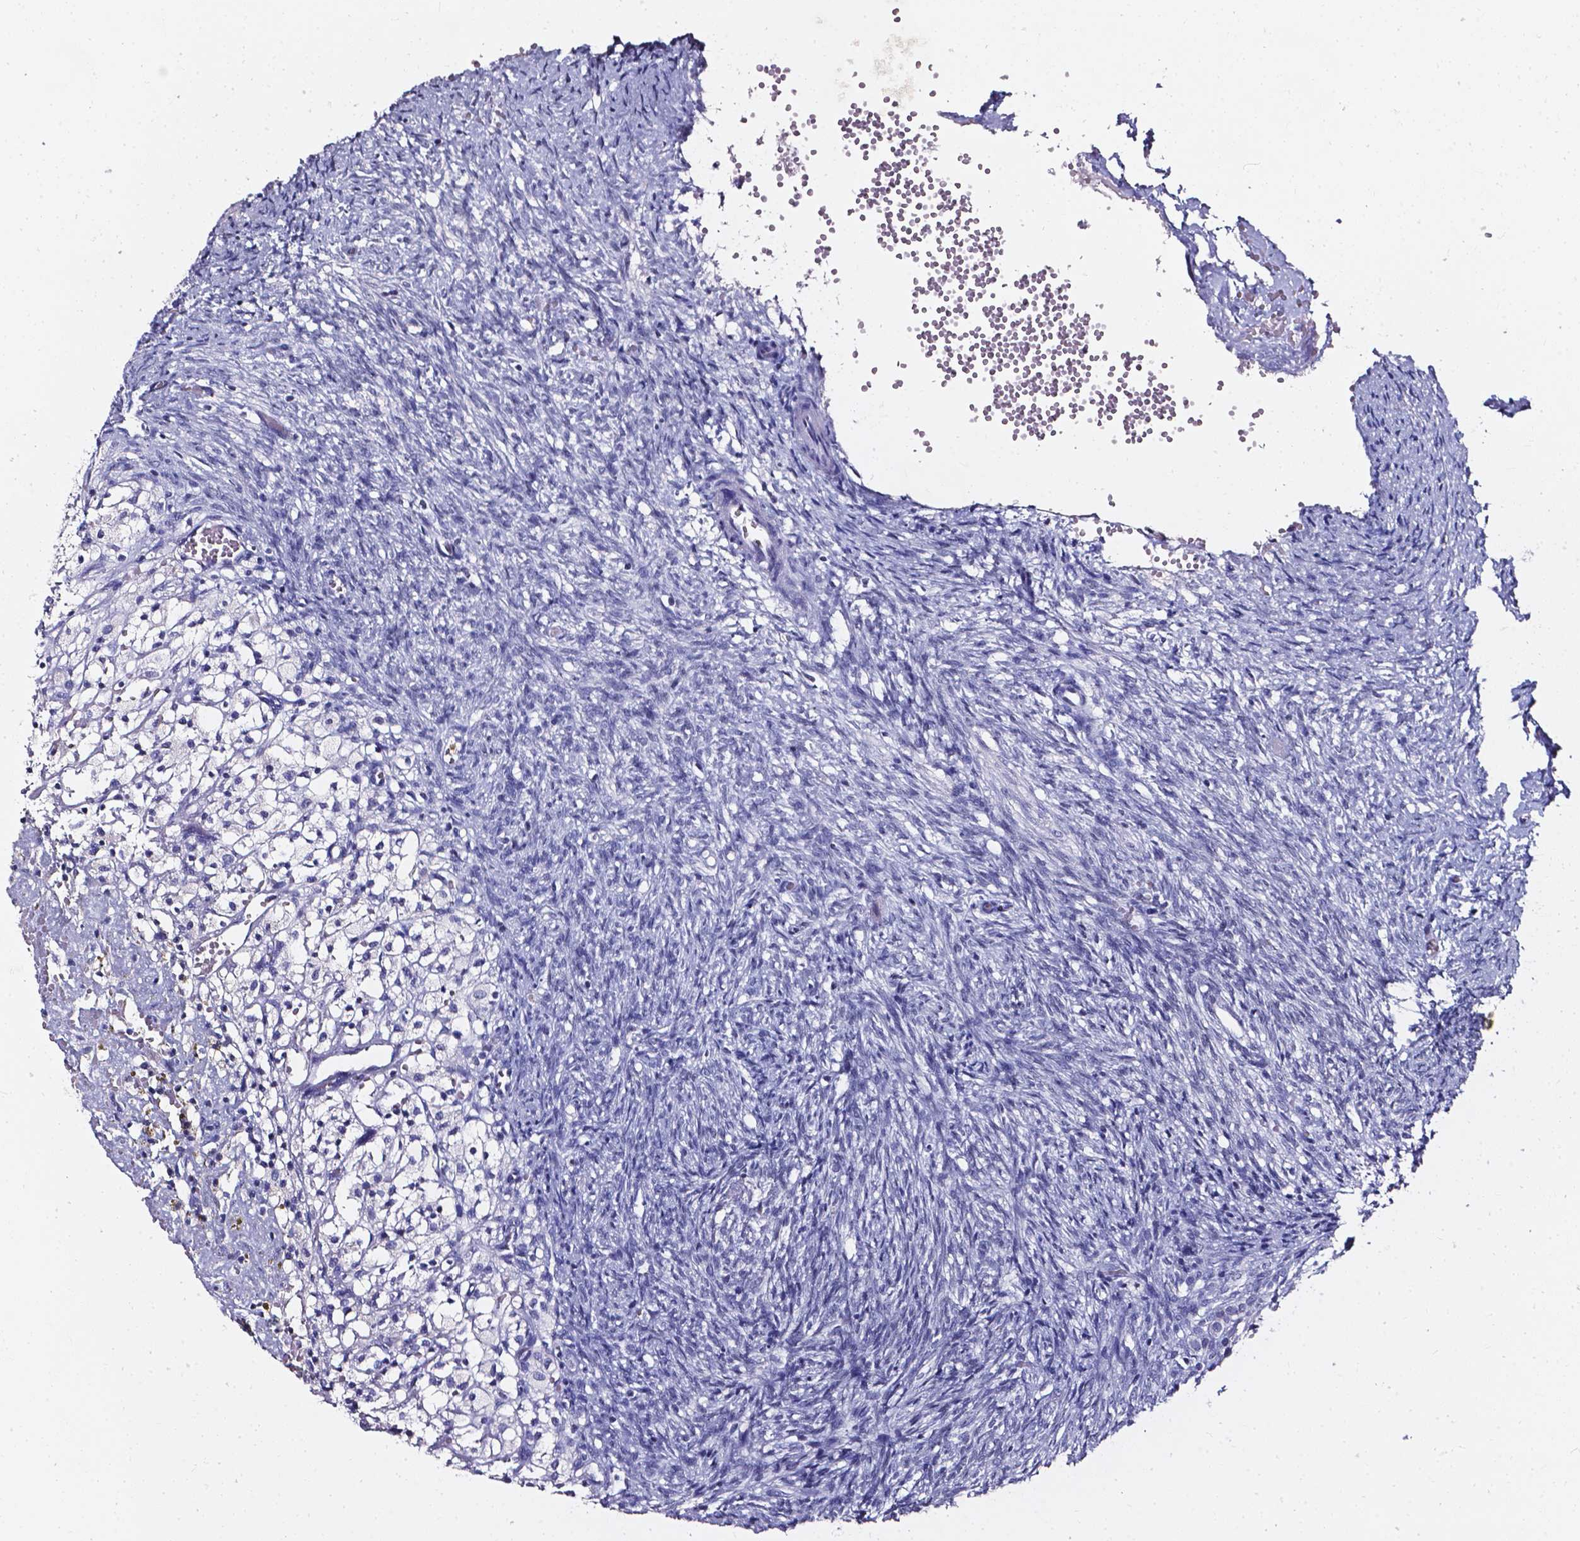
{"staining": {"intensity": "negative", "quantity": "none", "location": "none"}, "tissue": "ovary", "cell_type": "Follicle cells", "image_type": "normal", "snomed": [{"axis": "morphology", "description": "Normal tissue, NOS"}, {"axis": "topography", "description": "Ovary"}], "caption": "This is an immunohistochemistry (IHC) photomicrograph of benign ovary. There is no positivity in follicle cells.", "gene": "AKR1B10", "patient": {"sex": "female", "age": 46}}